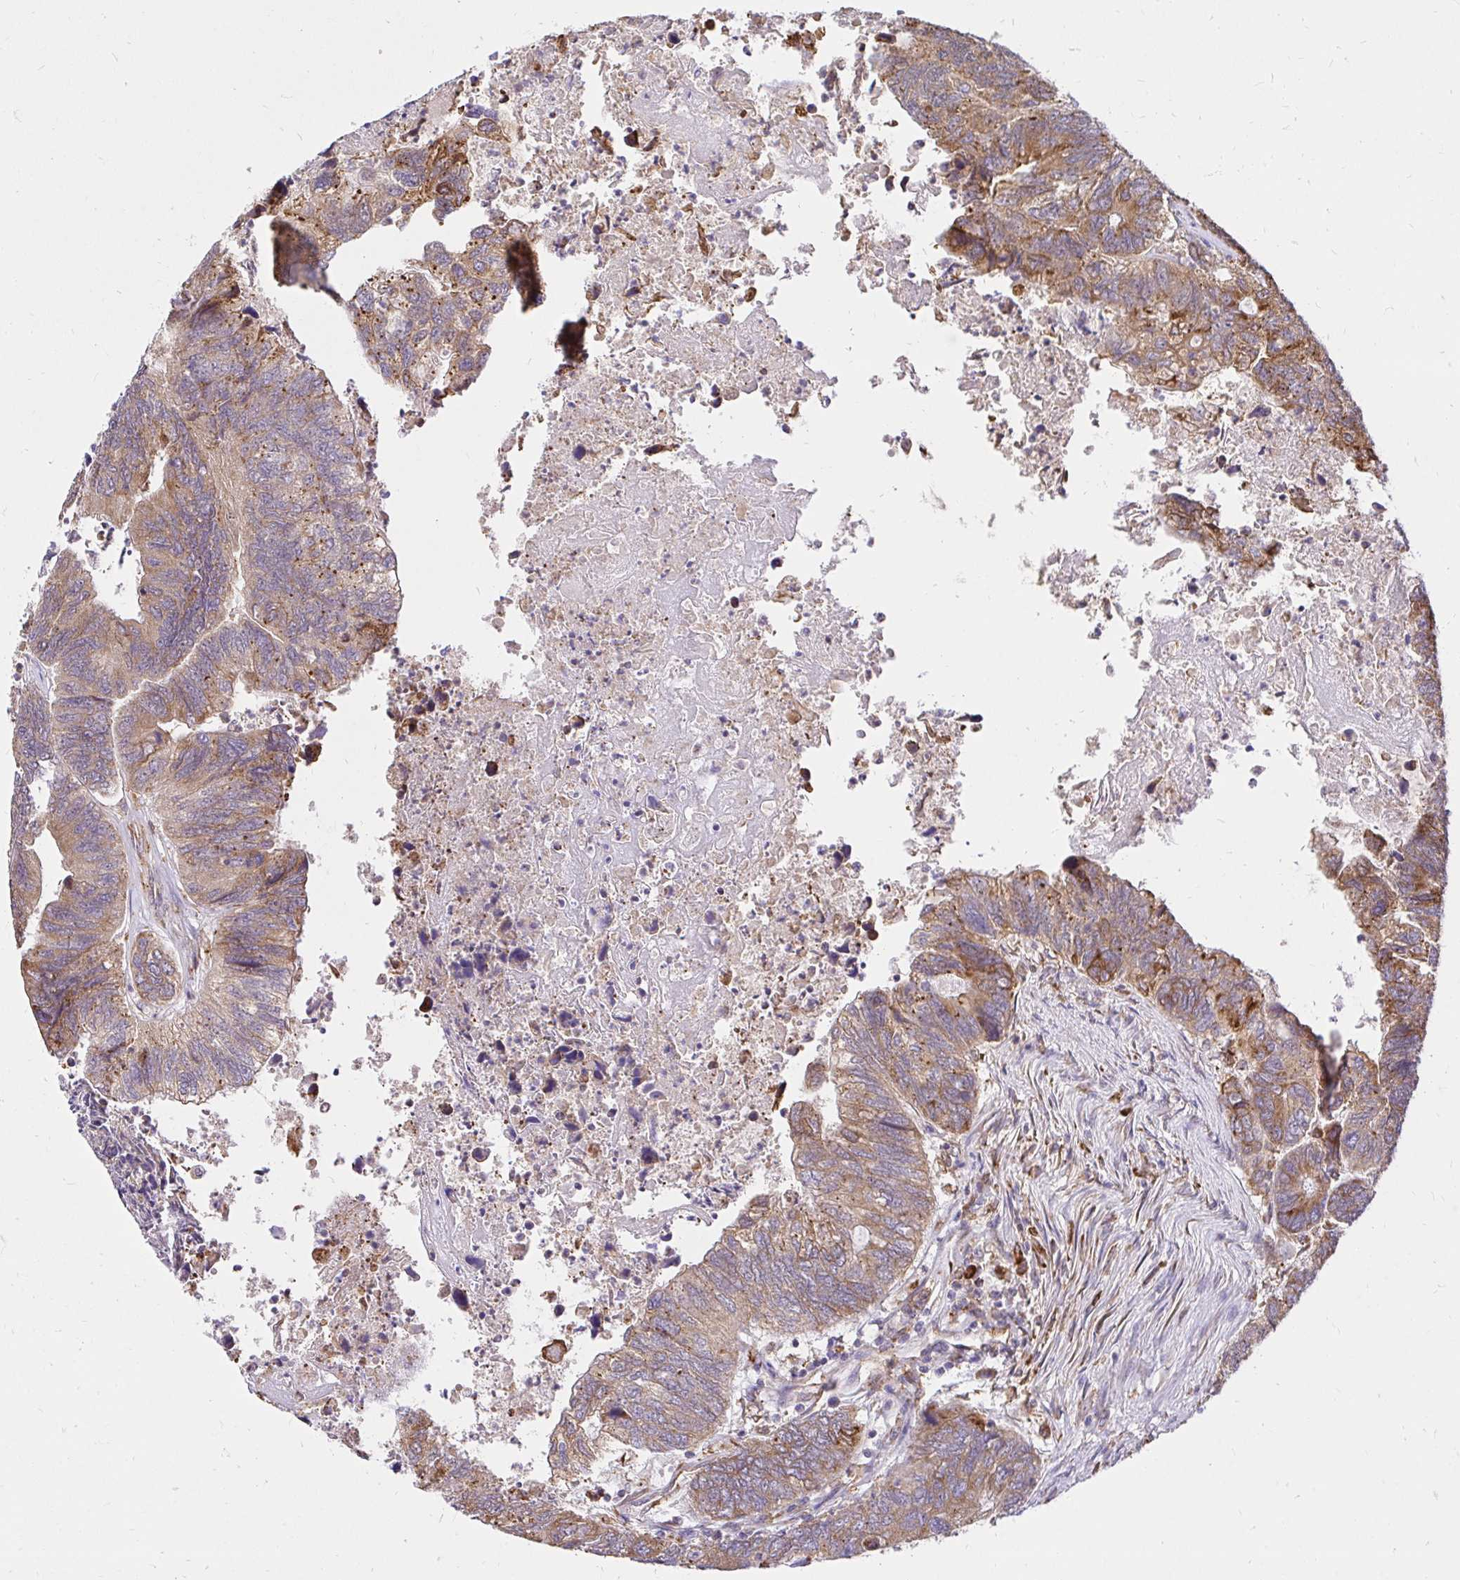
{"staining": {"intensity": "moderate", "quantity": ">75%", "location": "cytoplasmic/membranous"}, "tissue": "colorectal cancer", "cell_type": "Tumor cells", "image_type": "cancer", "snomed": [{"axis": "morphology", "description": "Adenocarcinoma, NOS"}, {"axis": "topography", "description": "Colon"}], "caption": "Brown immunohistochemical staining in human colorectal adenocarcinoma exhibits moderate cytoplasmic/membranous expression in about >75% of tumor cells.", "gene": "NAALAD2", "patient": {"sex": "female", "age": 67}}